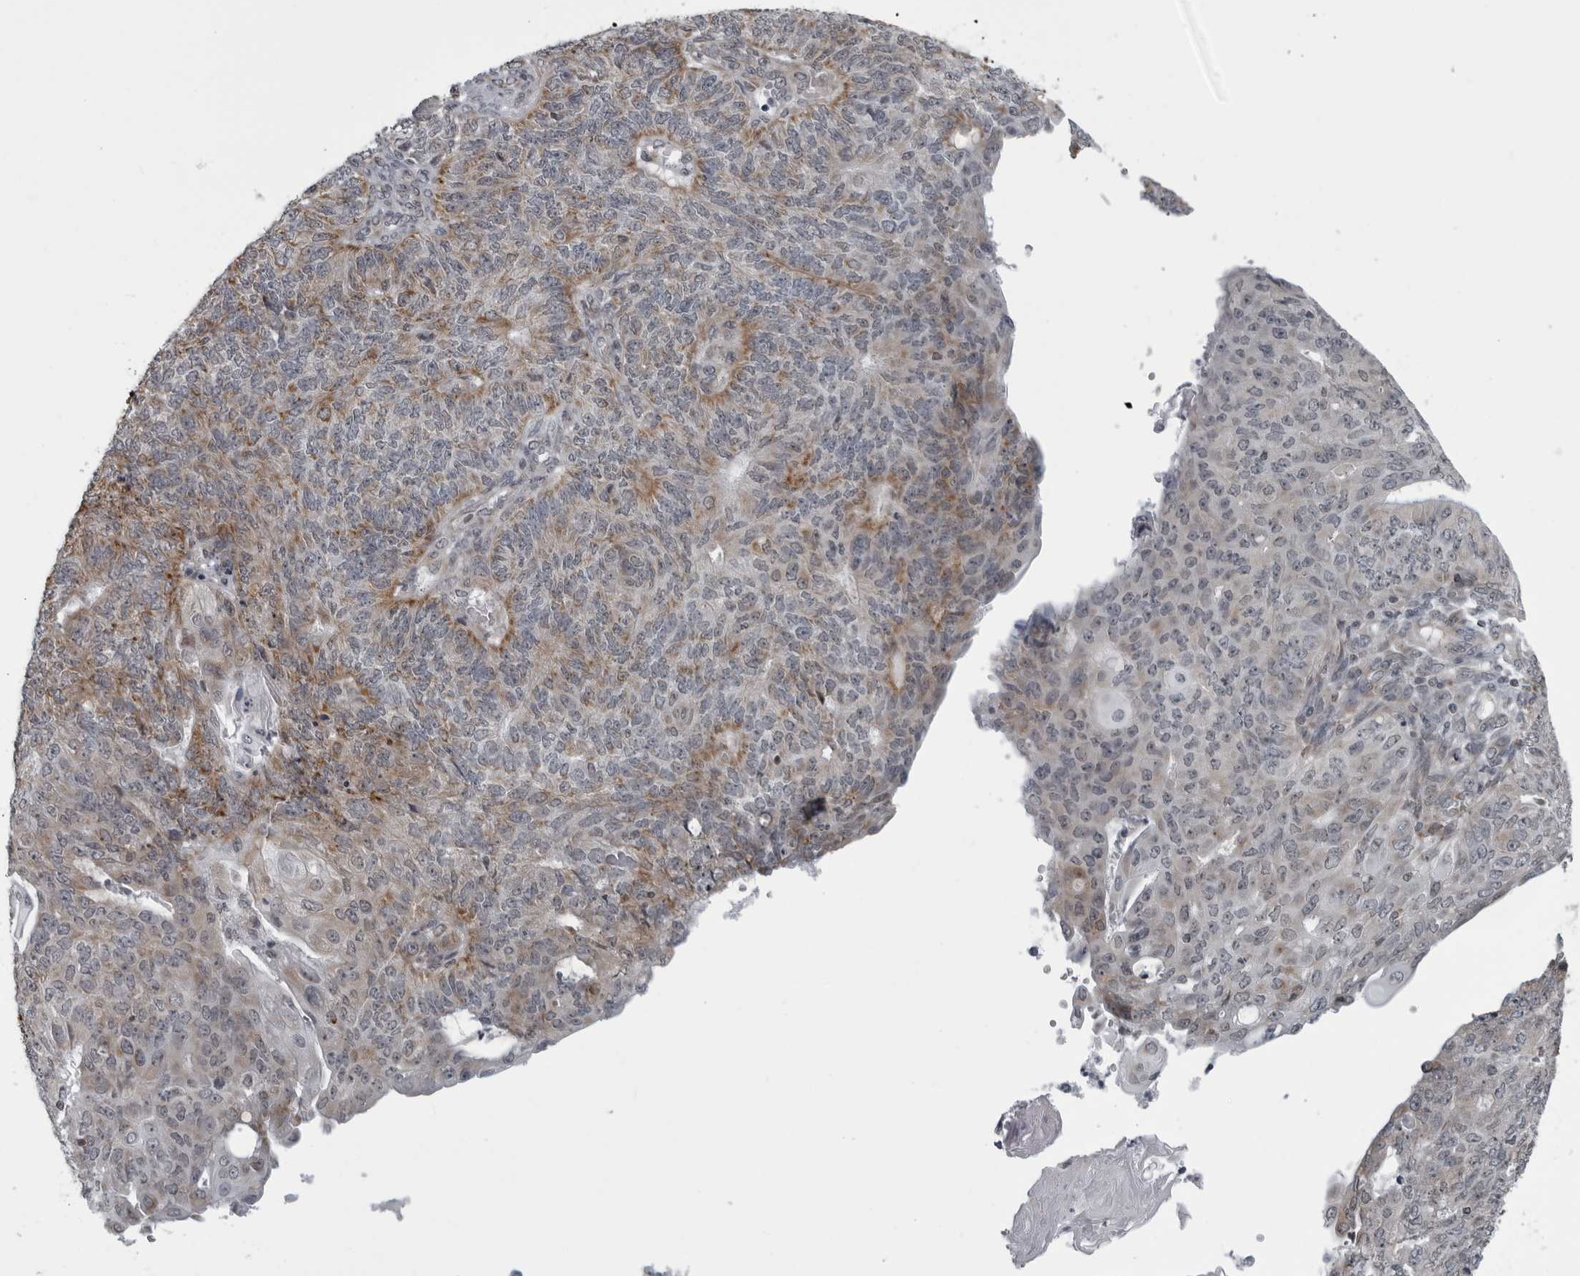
{"staining": {"intensity": "weak", "quantity": "25%-75%", "location": "cytoplasmic/membranous"}, "tissue": "endometrial cancer", "cell_type": "Tumor cells", "image_type": "cancer", "snomed": [{"axis": "morphology", "description": "Adenocarcinoma, NOS"}, {"axis": "topography", "description": "Endometrium"}], "caption": "Protein expression analysis of human endometrial adenocarcinoma reveals weak cytoplasmic/membranous staining in approximately 25%-75% of tumor cells.", "gene": "RTCA", "patient": {"sex": "female", "age": 32}}